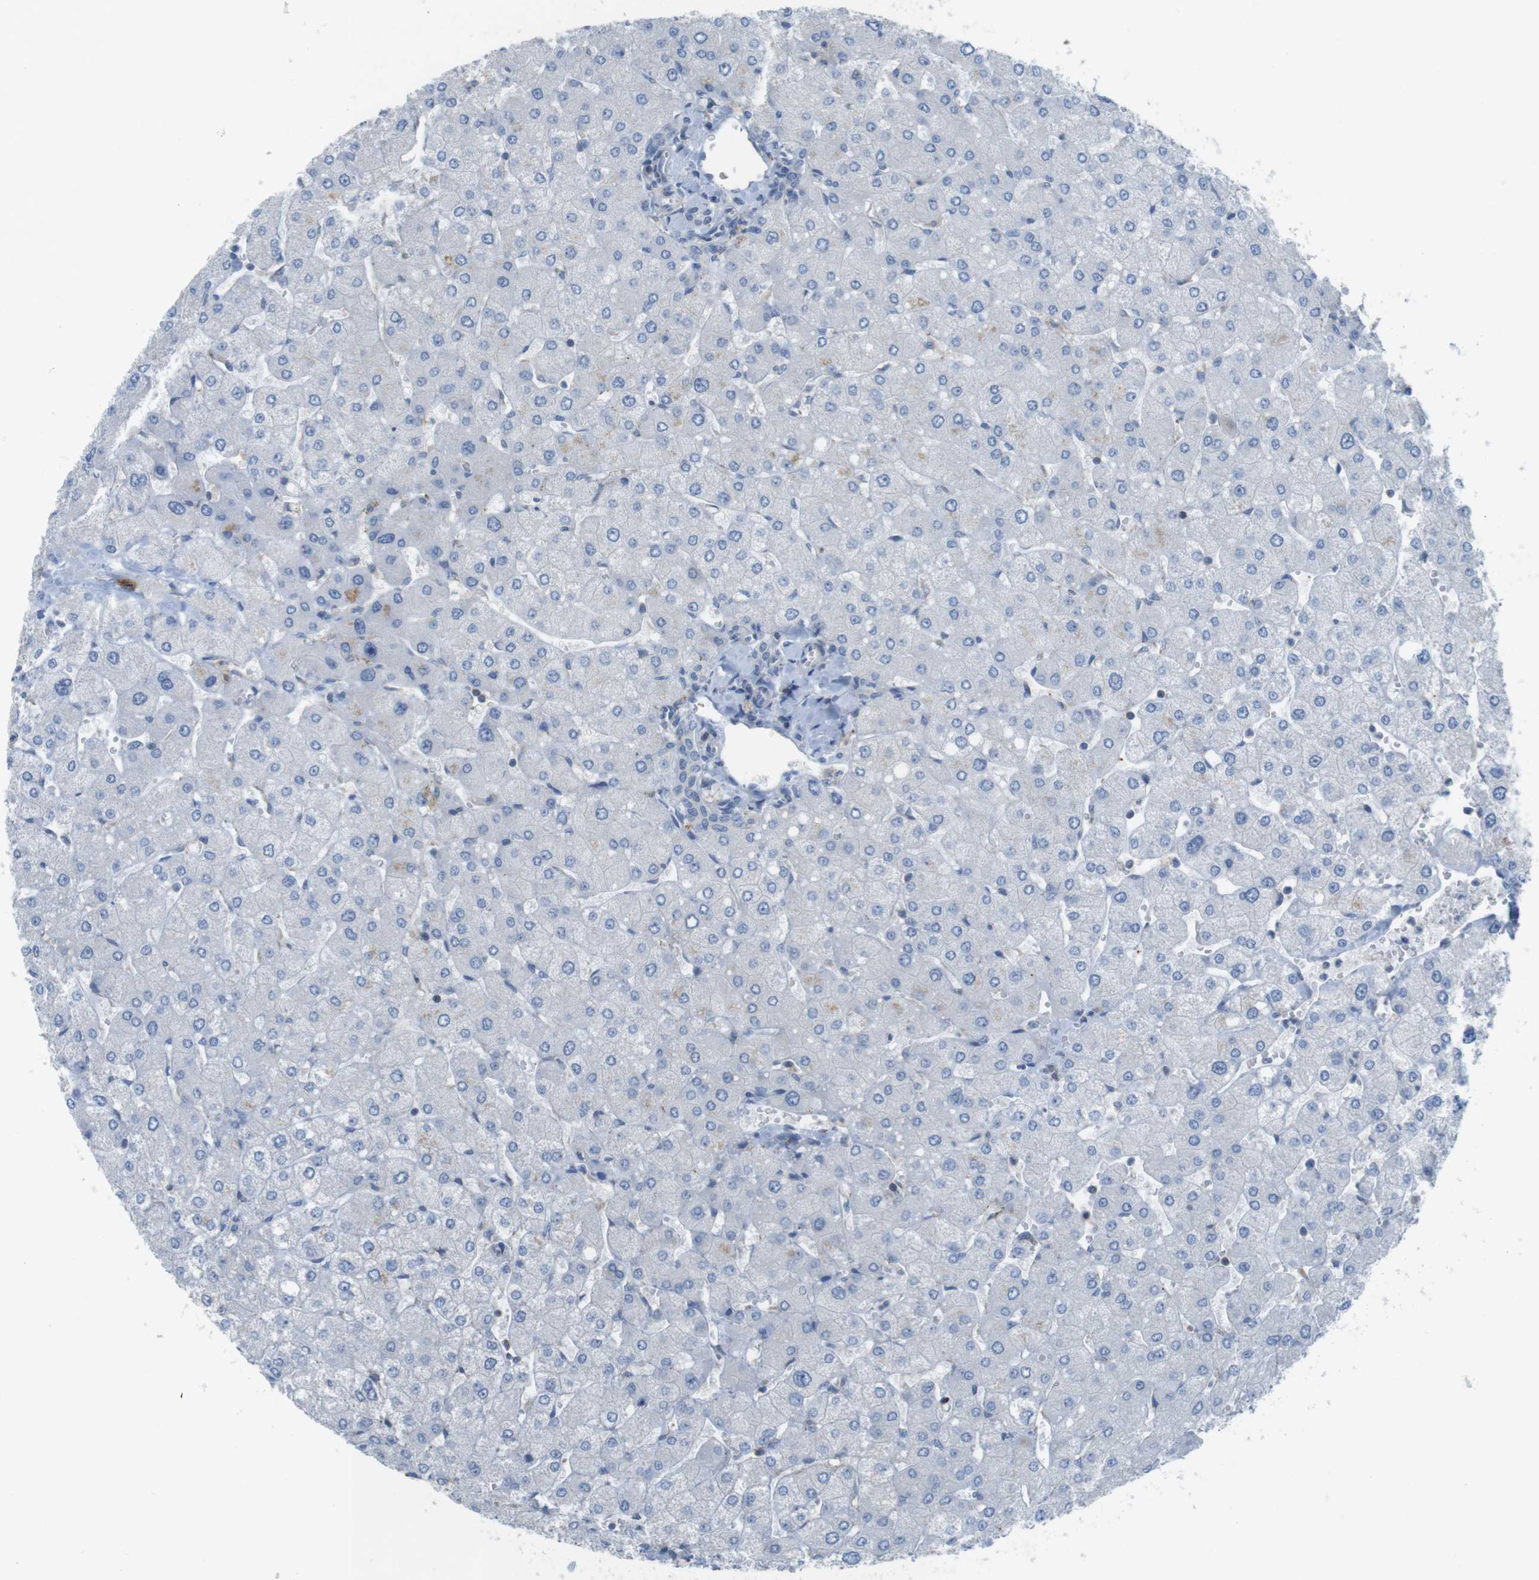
{"staining": {"intensity": "negative", "quantity": "none", "location": "none"}, "tissue": "liver", "cell_type": "Cholangiocytes", "image_type": "normal", "snomed": [{"axis": "morphology", "description": "Normal tissue, NOS"}, {"axis": "topography", "description": "Liver"}], "caption": "The image demonstrates no staining of cholangiocytes in unremarkable liver. (DAB (3,3'-diaminobenzidine) immunohistochemistry (IHC), high magnification).", "gene": "GRIK1", "patient": {"sex": "male", "age": 55}}